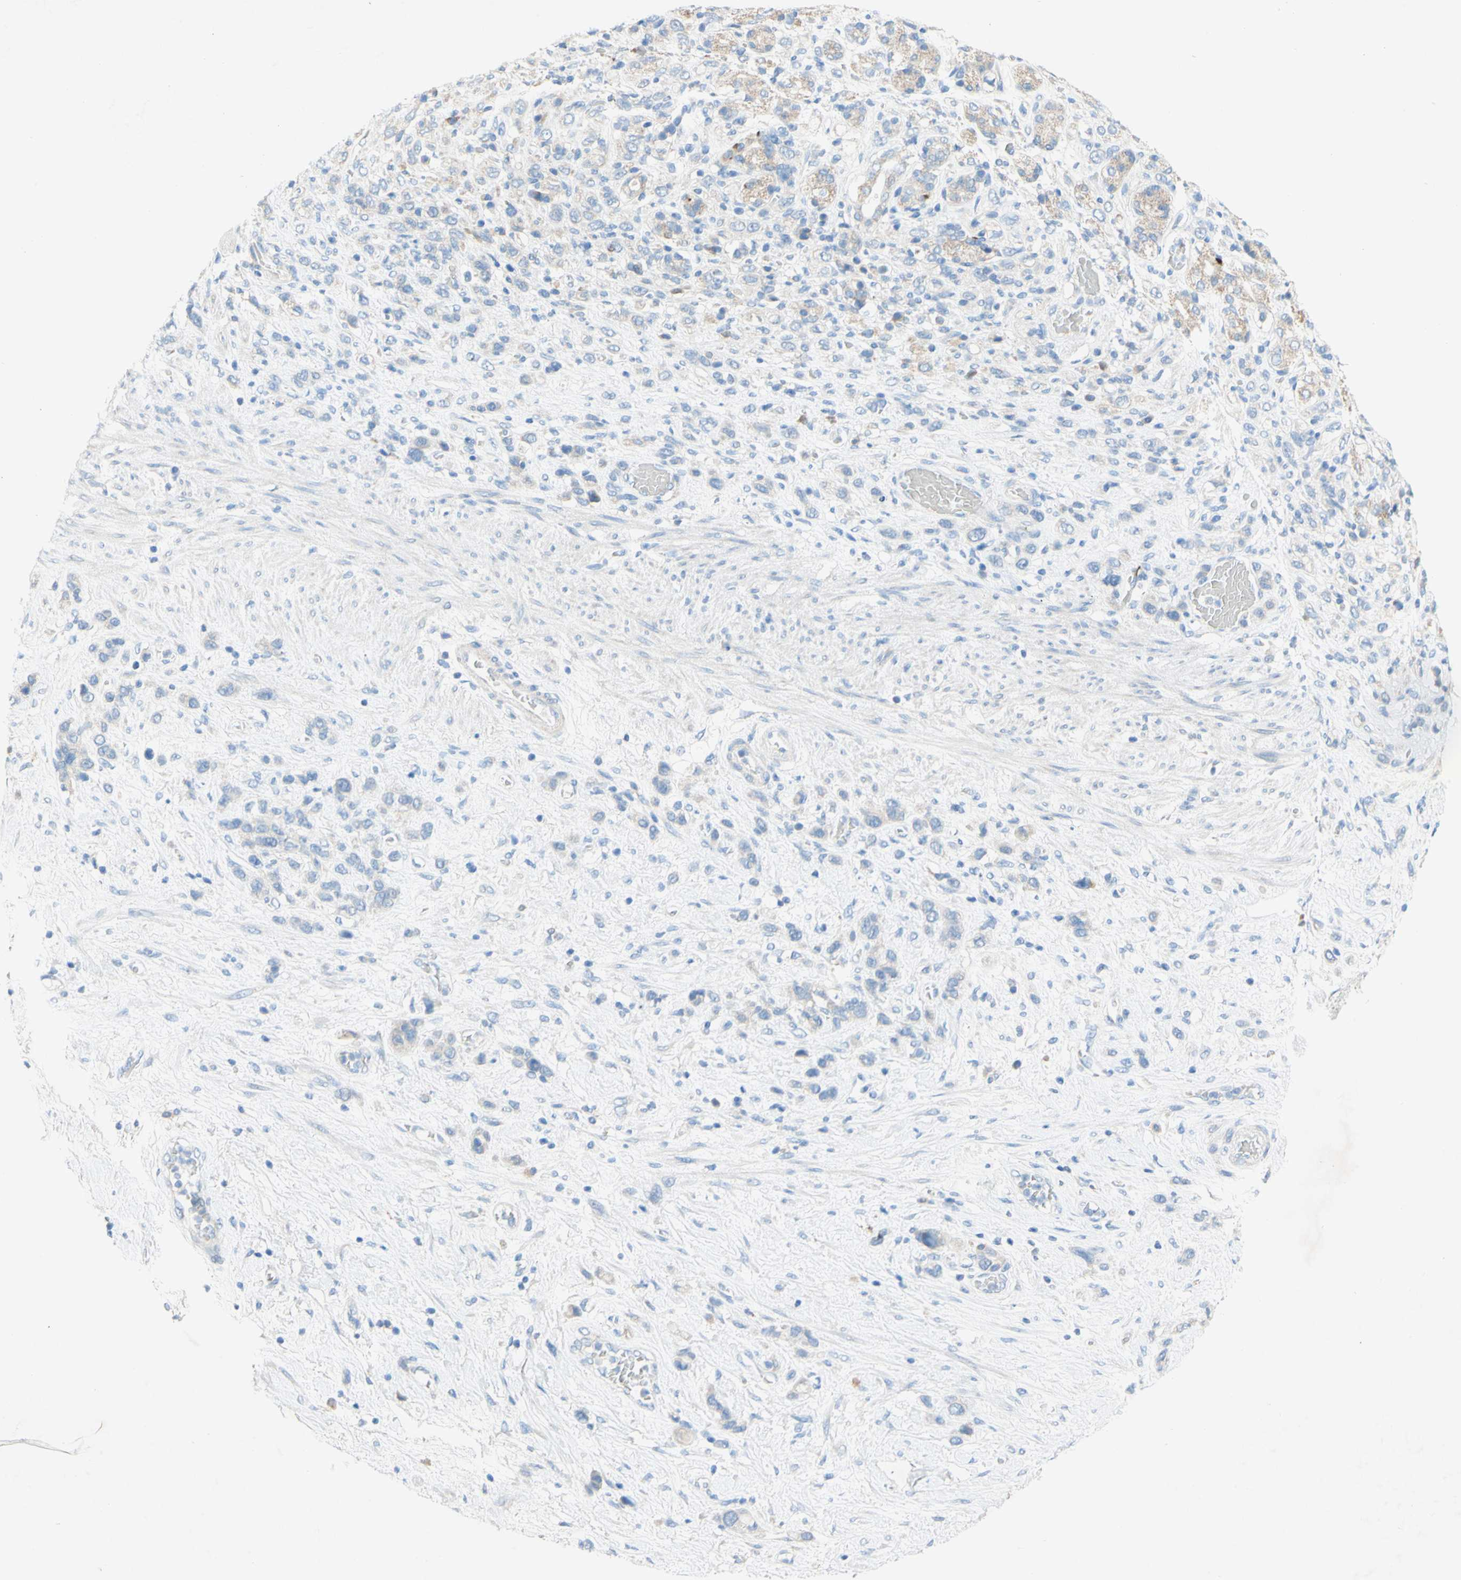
{"staining": {"intensity": "negative", "quantity": "none", "location": "none"}, "tissue": "stomach cancer", "cell_type": "Tumor cells", "image_type": "cancer", "snomed": [{"axis": "morphology", "description": "Adenocarcinoma, NOS"}, {"axis": "morphology", "description": "Adenocarcinoma, High grade"}, {"axis": "topography", "description": "Stomach, upper"}, {"axis": "topography", "description": "Stomach, lower"}], "caption": "A high-resolution image shows IHC staining of stomach cancer (adenocarcinoma), which shows no significant expression in tumor cells.", "gene": "ACADL", "patient": {"sex": "female", "age": 65}}